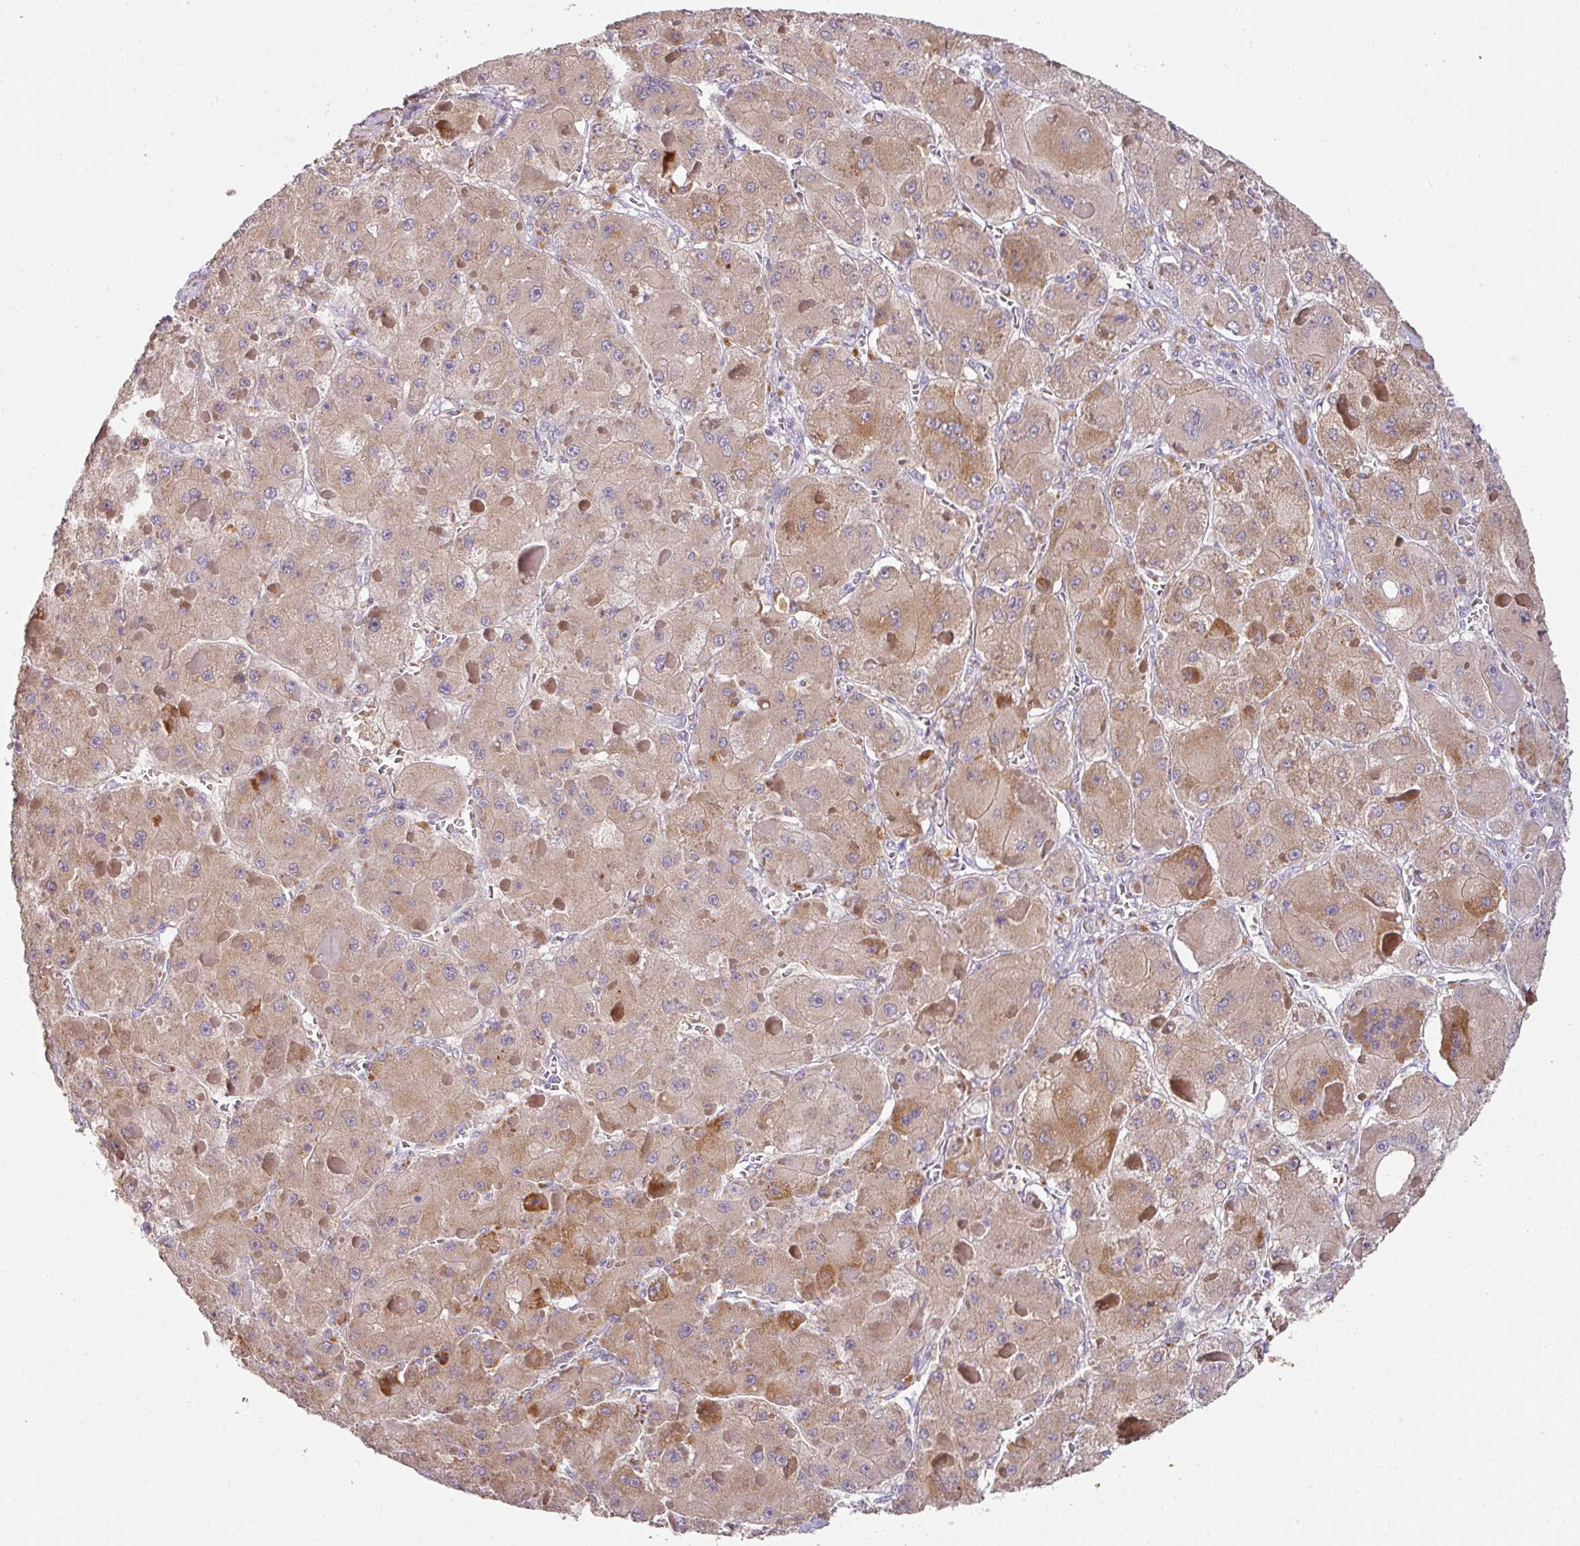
{"staining": {"intensity": "moderate", "quantity": ">75%", "location": "cytoplasmic/membranous"}, "tissue": "liver cancer", "cell_type": "Tumor cells", "image_type": "cancer", "snomed": [{"axis": "morphology", "description": "Carcinoma, Hepatocellular, NOS"}, {"axis": "topography", "description": "Liver"}], "caption": "Liver cancer tissue reveals moderate cytoplasmic/membranous positivity in about >75% of tumor cells", "gene": "ZNF266", "patient": {"sex": "female", "age": 73}}